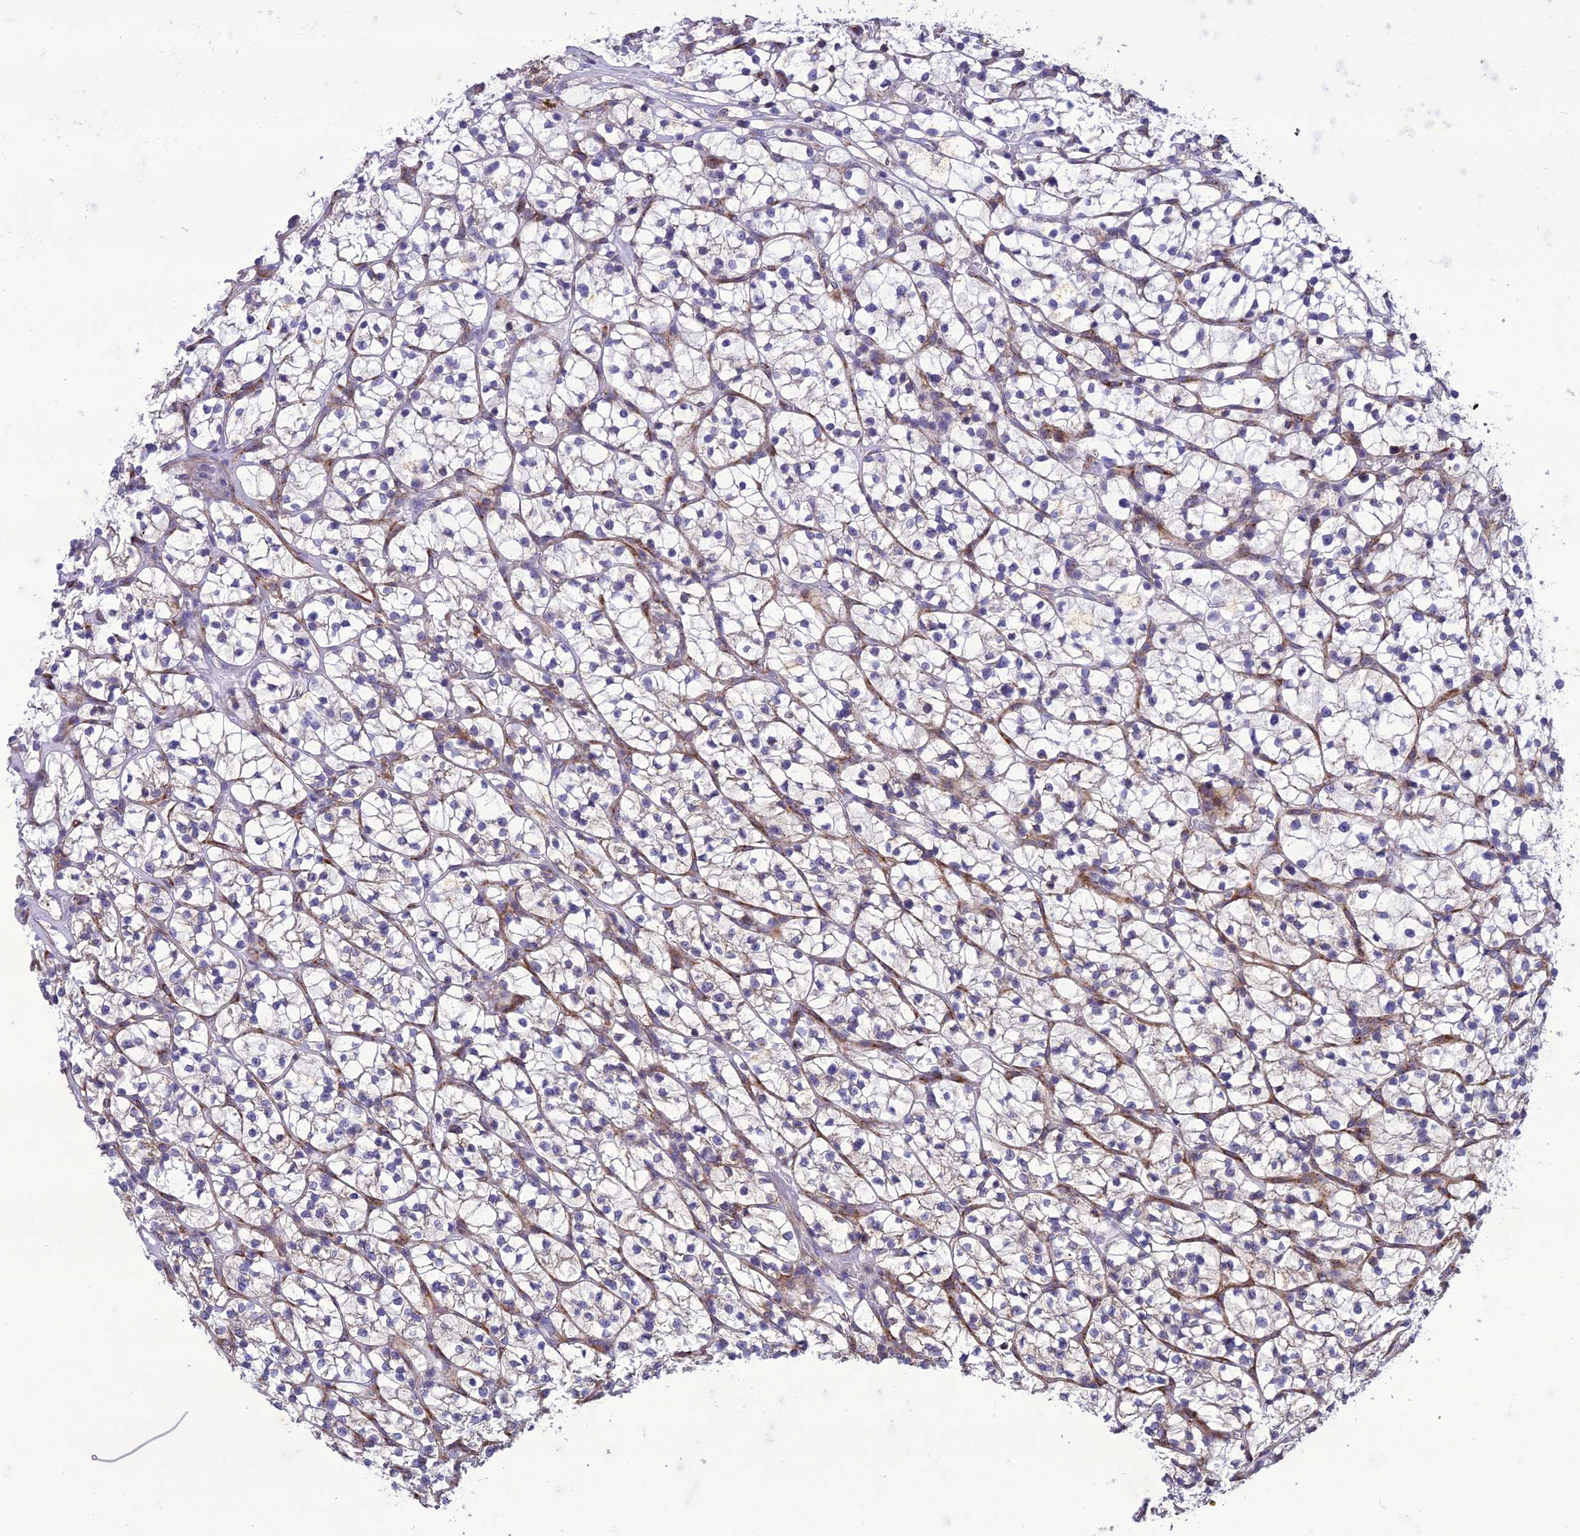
{"staining": {"intensity": "negative", "quantity": "none", "location": "none"}, "tissue": "renal cancer", "cell_type": "Tumor cells", "image_type": "cancer", "snomed": [{"axis": "morphology", "description": "Adenocarcinoma, NOS"}, {"axis": "topography", "description": "Kidney"}], "caption": "A histopathology image of human renal cancer (adenocarcinoma) is negative for staining in tumor cells. (Stains: DAB IHC with hematoxylin counter stain, Microscopy: brightfield microscopy at high magnification).", "gene": "NODAL", "patient": {"sex": "female", "age": 64}}